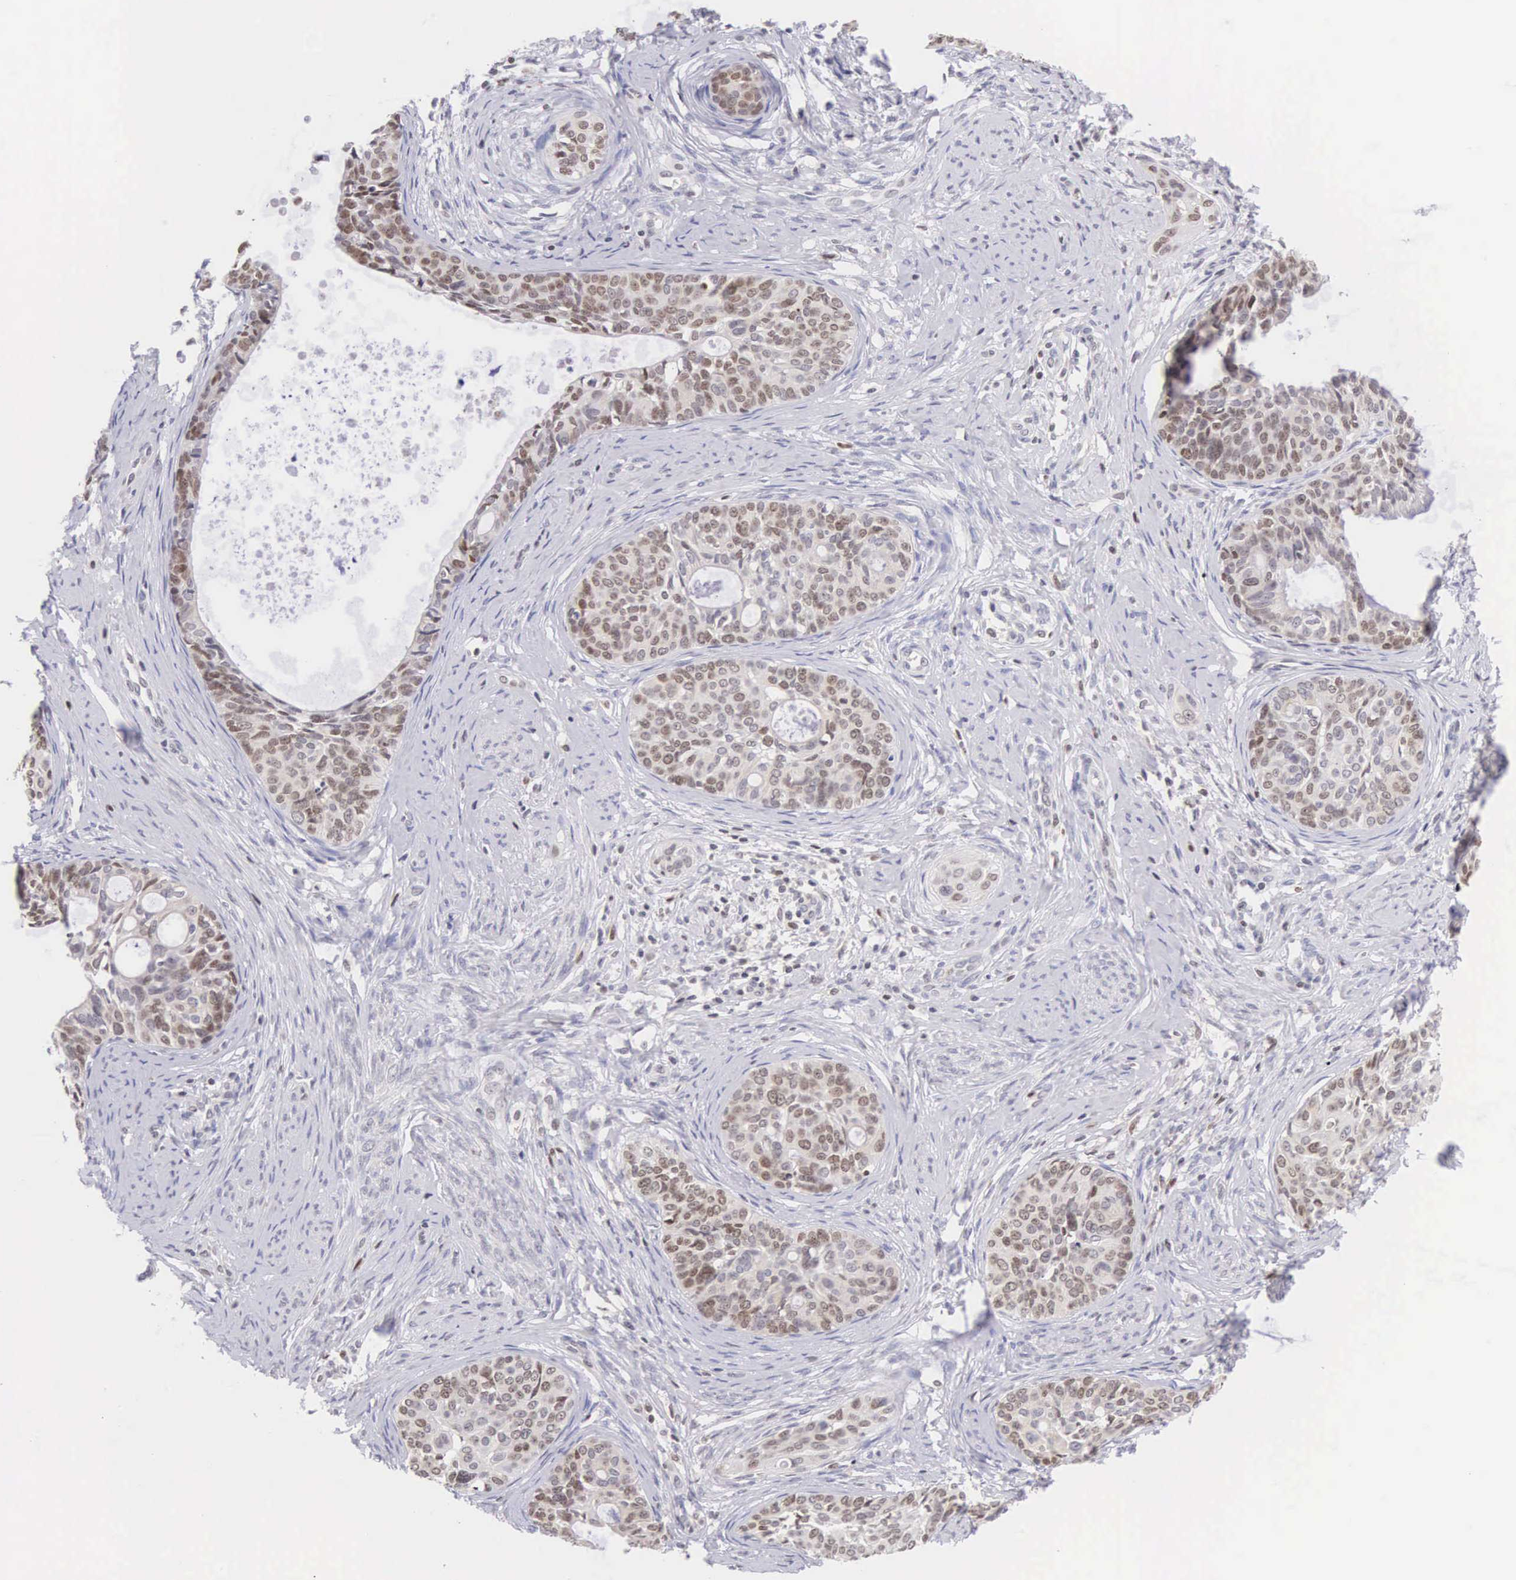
{"staining": {"intensity": "strong", "quantity": ">75%", "location": "nuclear"}, "tissue": "cervical cancer", "cell_type": "Tumor cells", "image_type": "cancer", "snomed": [{"axis": "morphology", "description": "Squamous cell carcinoma, NOS"}, {"axis": "topography", "description": "Cervix"}], "caption": "Squamous cell carcinoma (cervical) stained with IHC displays strong nuclear expression in approximately >75% of tumor cells.", "gene": "VRK1", "patient": {"sex": "female", "age": 34}}